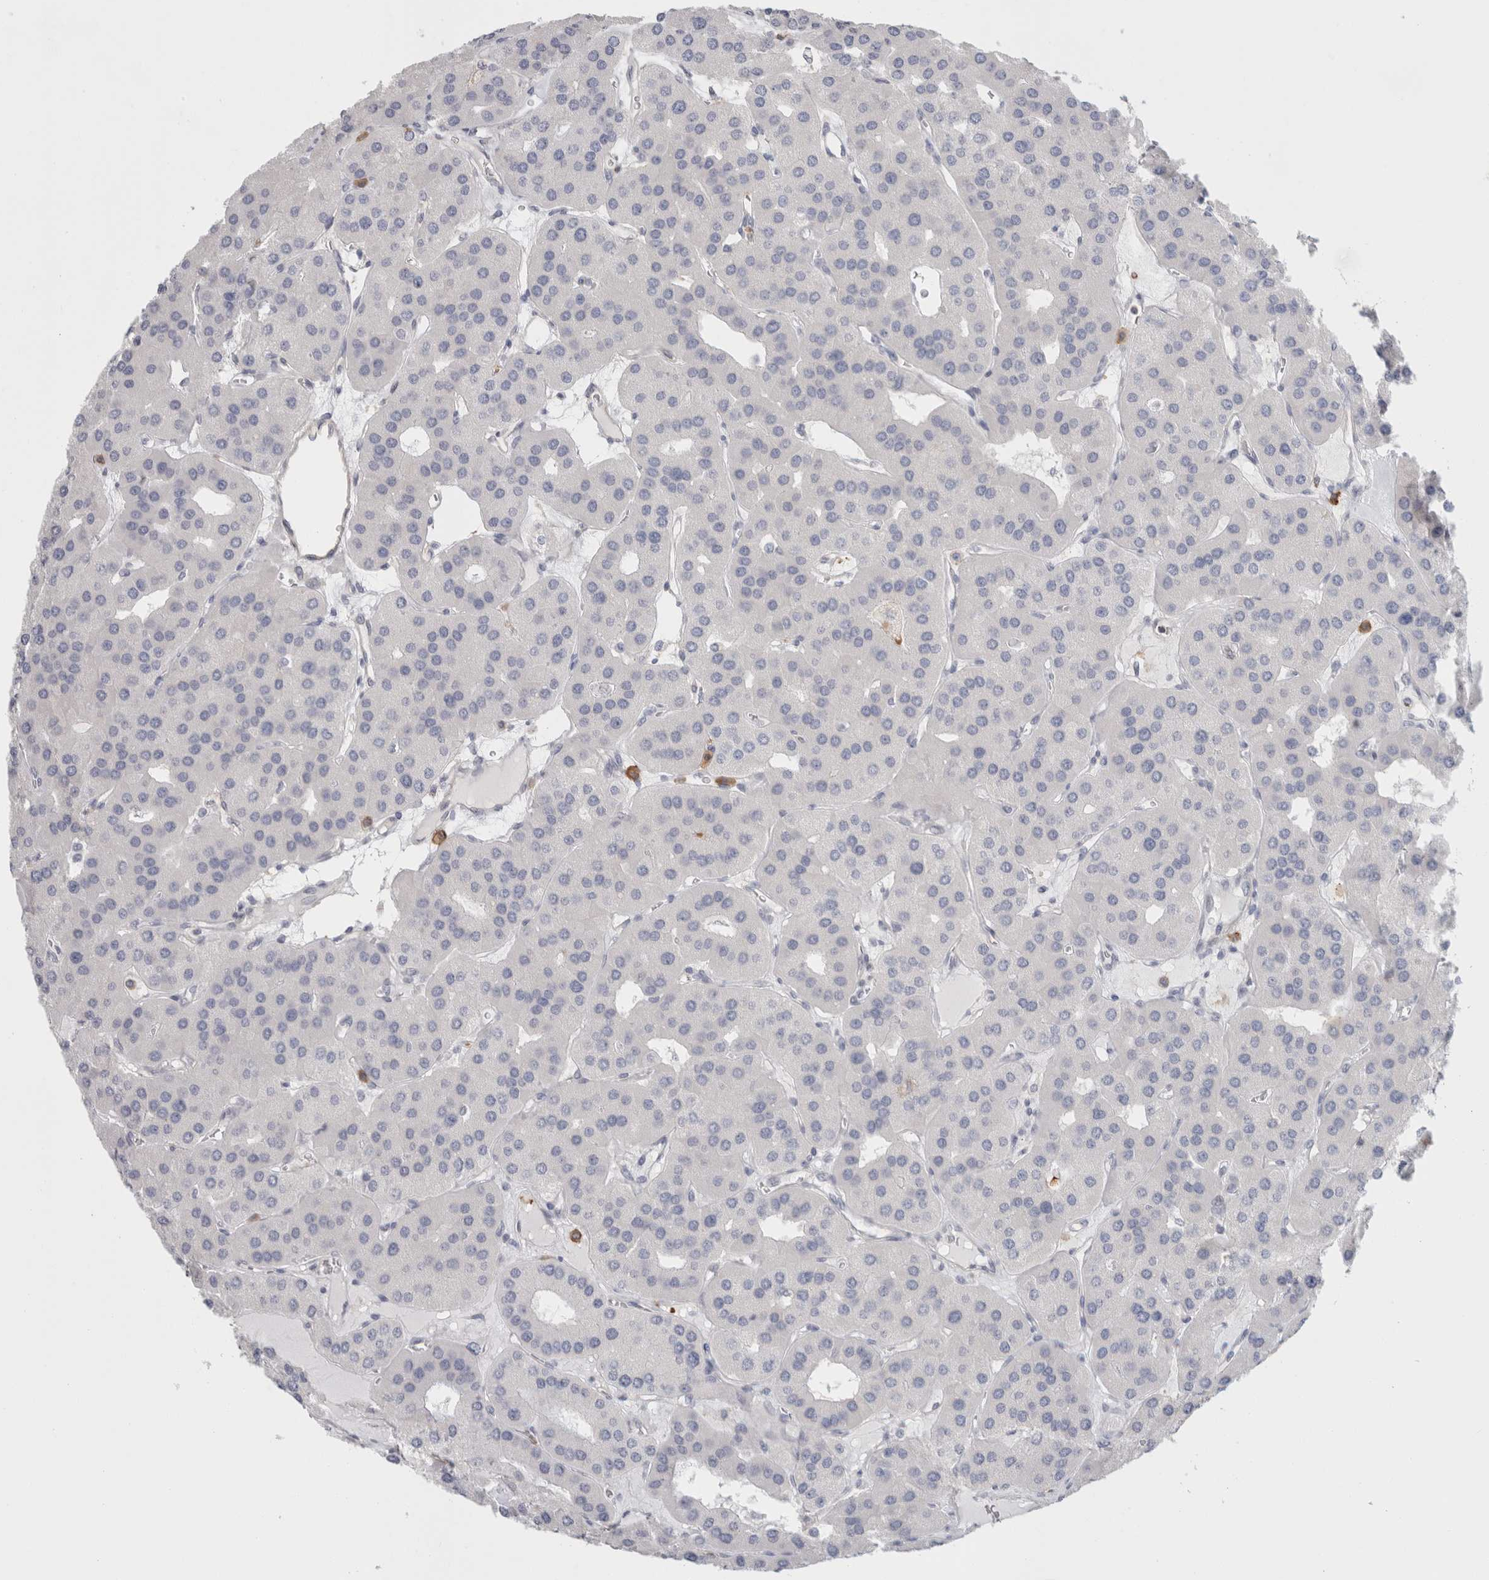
{"staining": {"intensity": "negative", "quantity": "none", "location": "none"}, "tissue": "parathyroid gland", "cell_type": "Glandular cells", "image_type": "normal", "snomed": [{"axis": "morphology", "description": "Normal tissue, NOS"}, {"axis": "morphology", "description": "Adenoma, NOS"}, {"axis": "topography", "description": "Parathyroid gland"}], "caption": "A high-resolution photomicrograph shows IHC staining of unremarkable parathyroid gland, which displays no significant expression in glandular cells.", "gene": "P2RY2", "patient": {"sex": "female", "age": 86}}